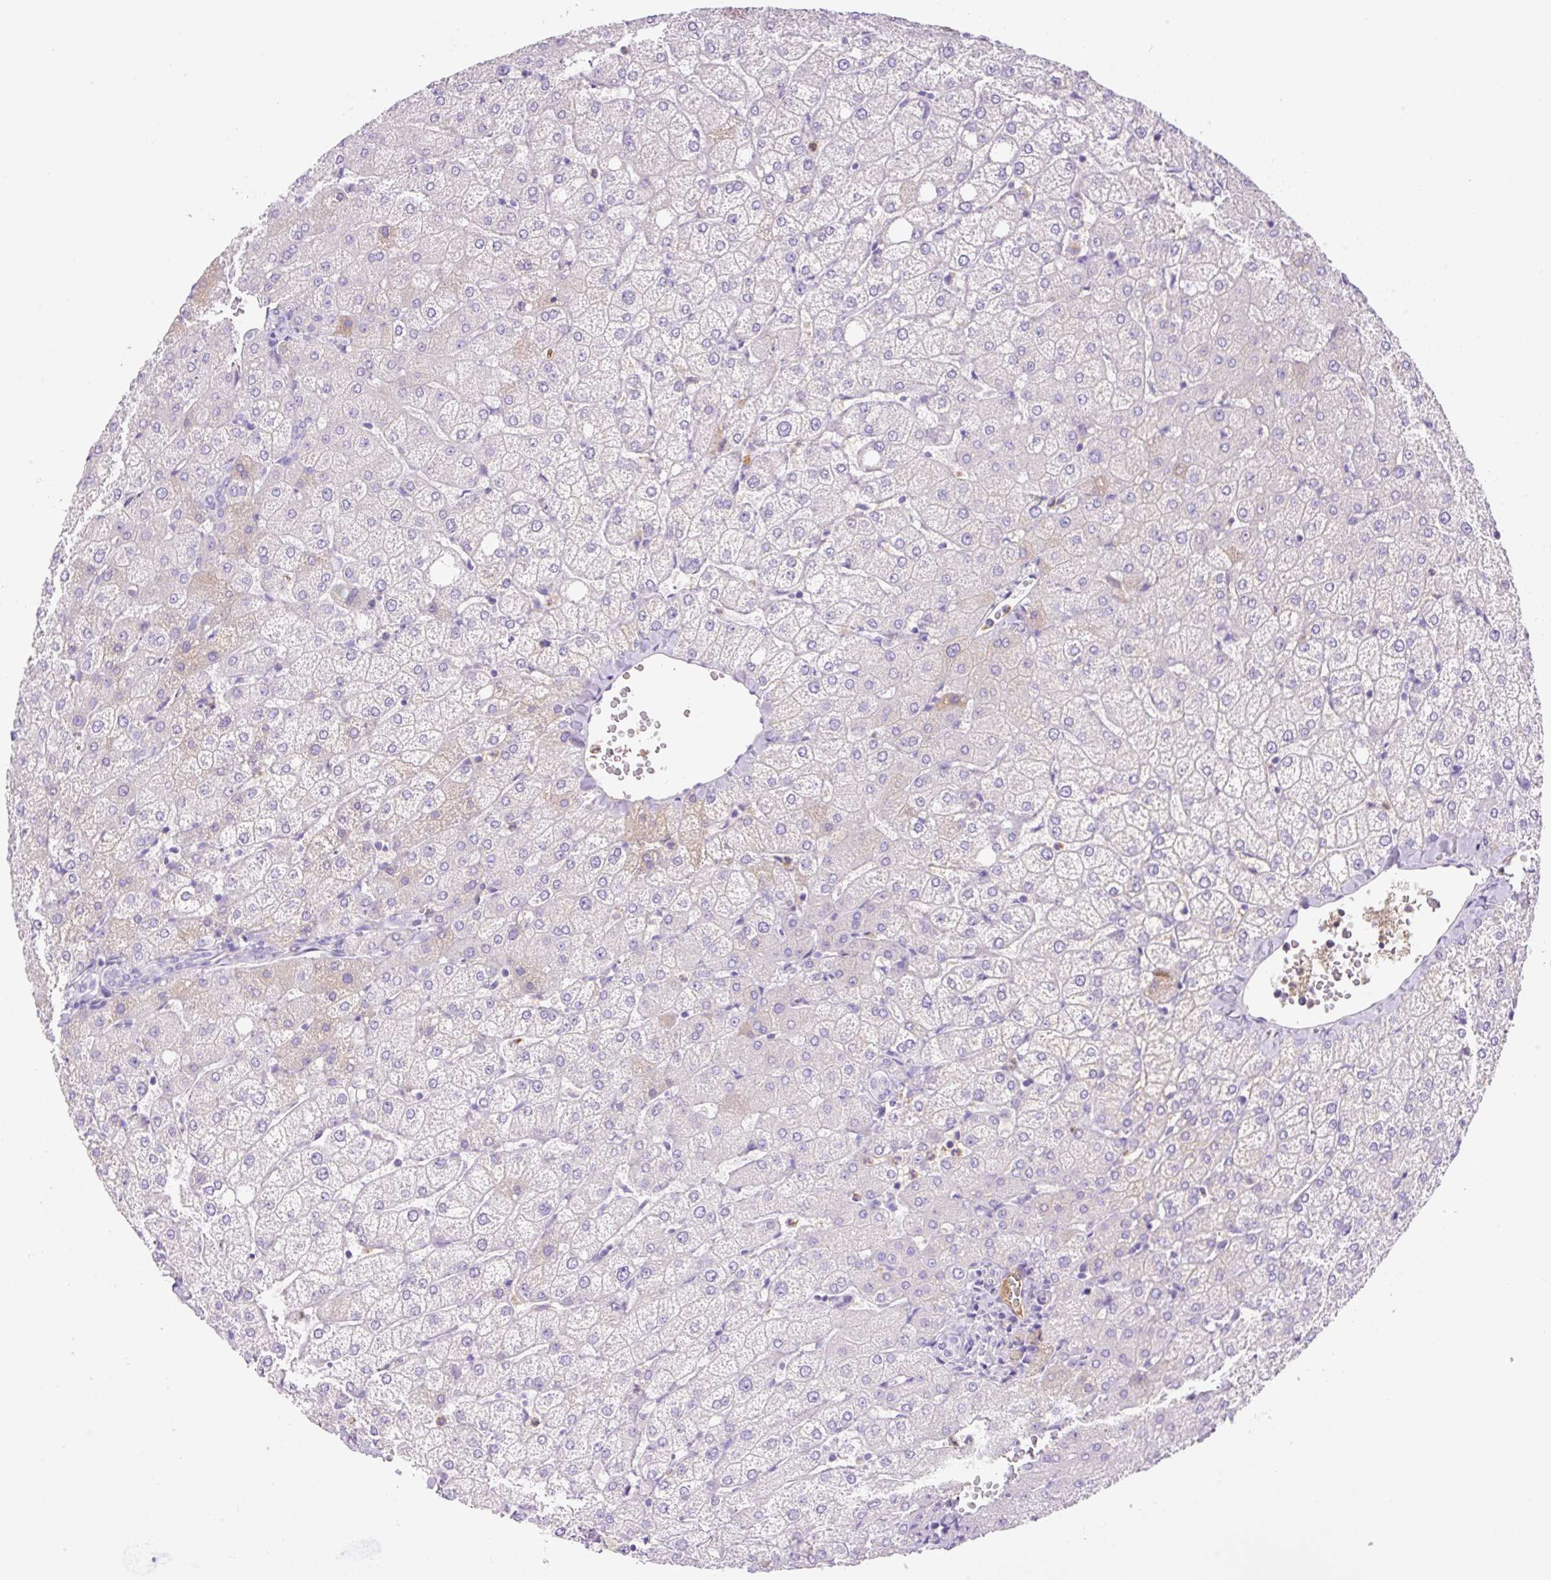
{"staining": {"intensity": "negative", "quantity": "none", "location": "none"}, "tissue": "liver", "cell_type": "Cholangiocytes", "image_type": "normal", "snomed": [{"axis": "morphology", "description": "Normal tissue, NOS"}, {"axis": "topography", "description": "Liver"}], "caption": "Normal liver was stained to show a protein in brown. There is no significant staining in cholangiocytes.", "gene": "TDRD15", "patient": {"sex": "female", "age": 54}}